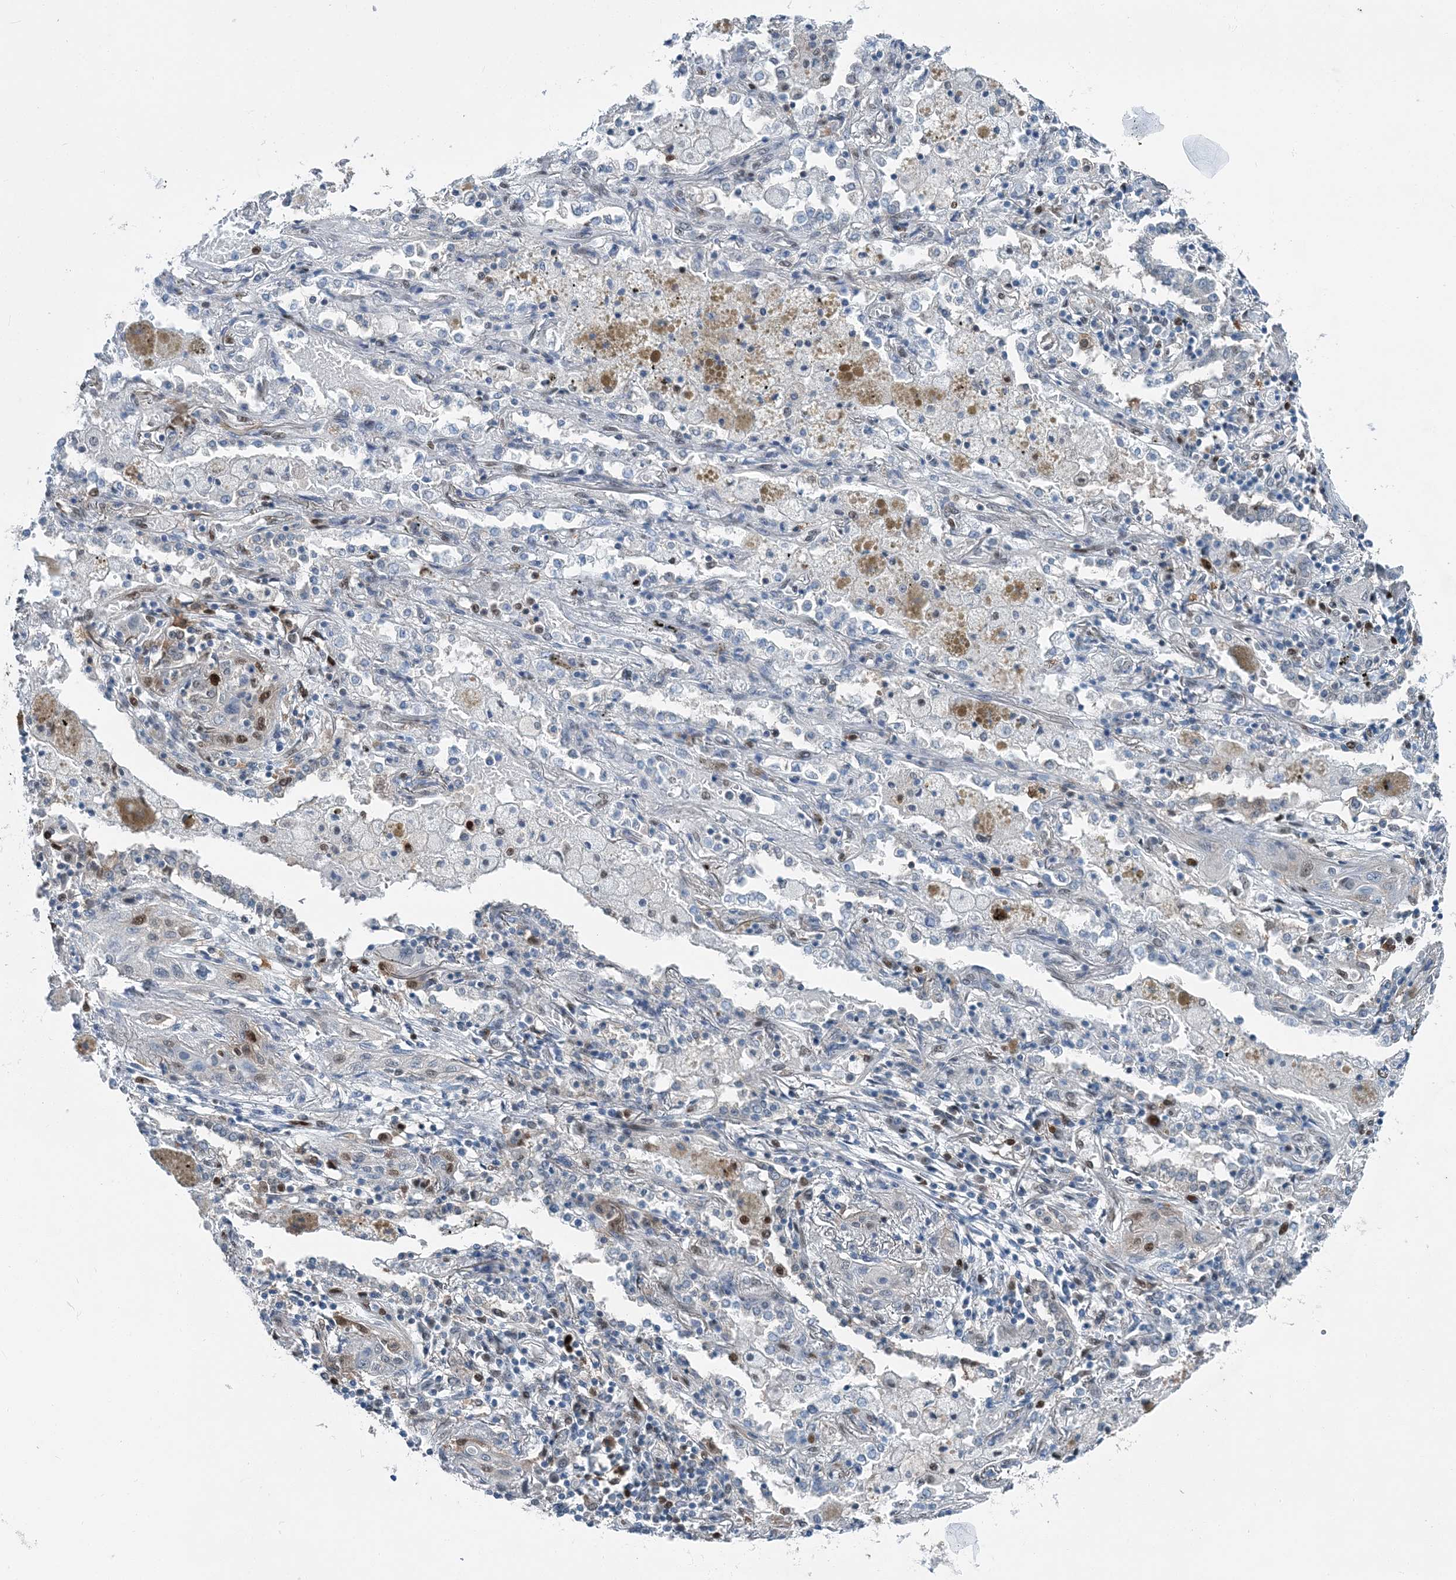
{"staining": {"intensity": "weak", "quantity": "<25%", "location": "nuclear"}, "tissue": "lung cancer", "cell_type": "Tumor cells", "image_type": "cancer", "snomed": [{"axis": "morphology", "description": "Squamous cell carcinoma, NOS"}, {"axis": "topography", "description": "Lung"}], "caption": "Human lung squamous cell carcinoma stained for a protein using IHC exhibits no expression in tumor cells.", "gene": "HAT1", "patient": {"sex": "female", "age": 47}}